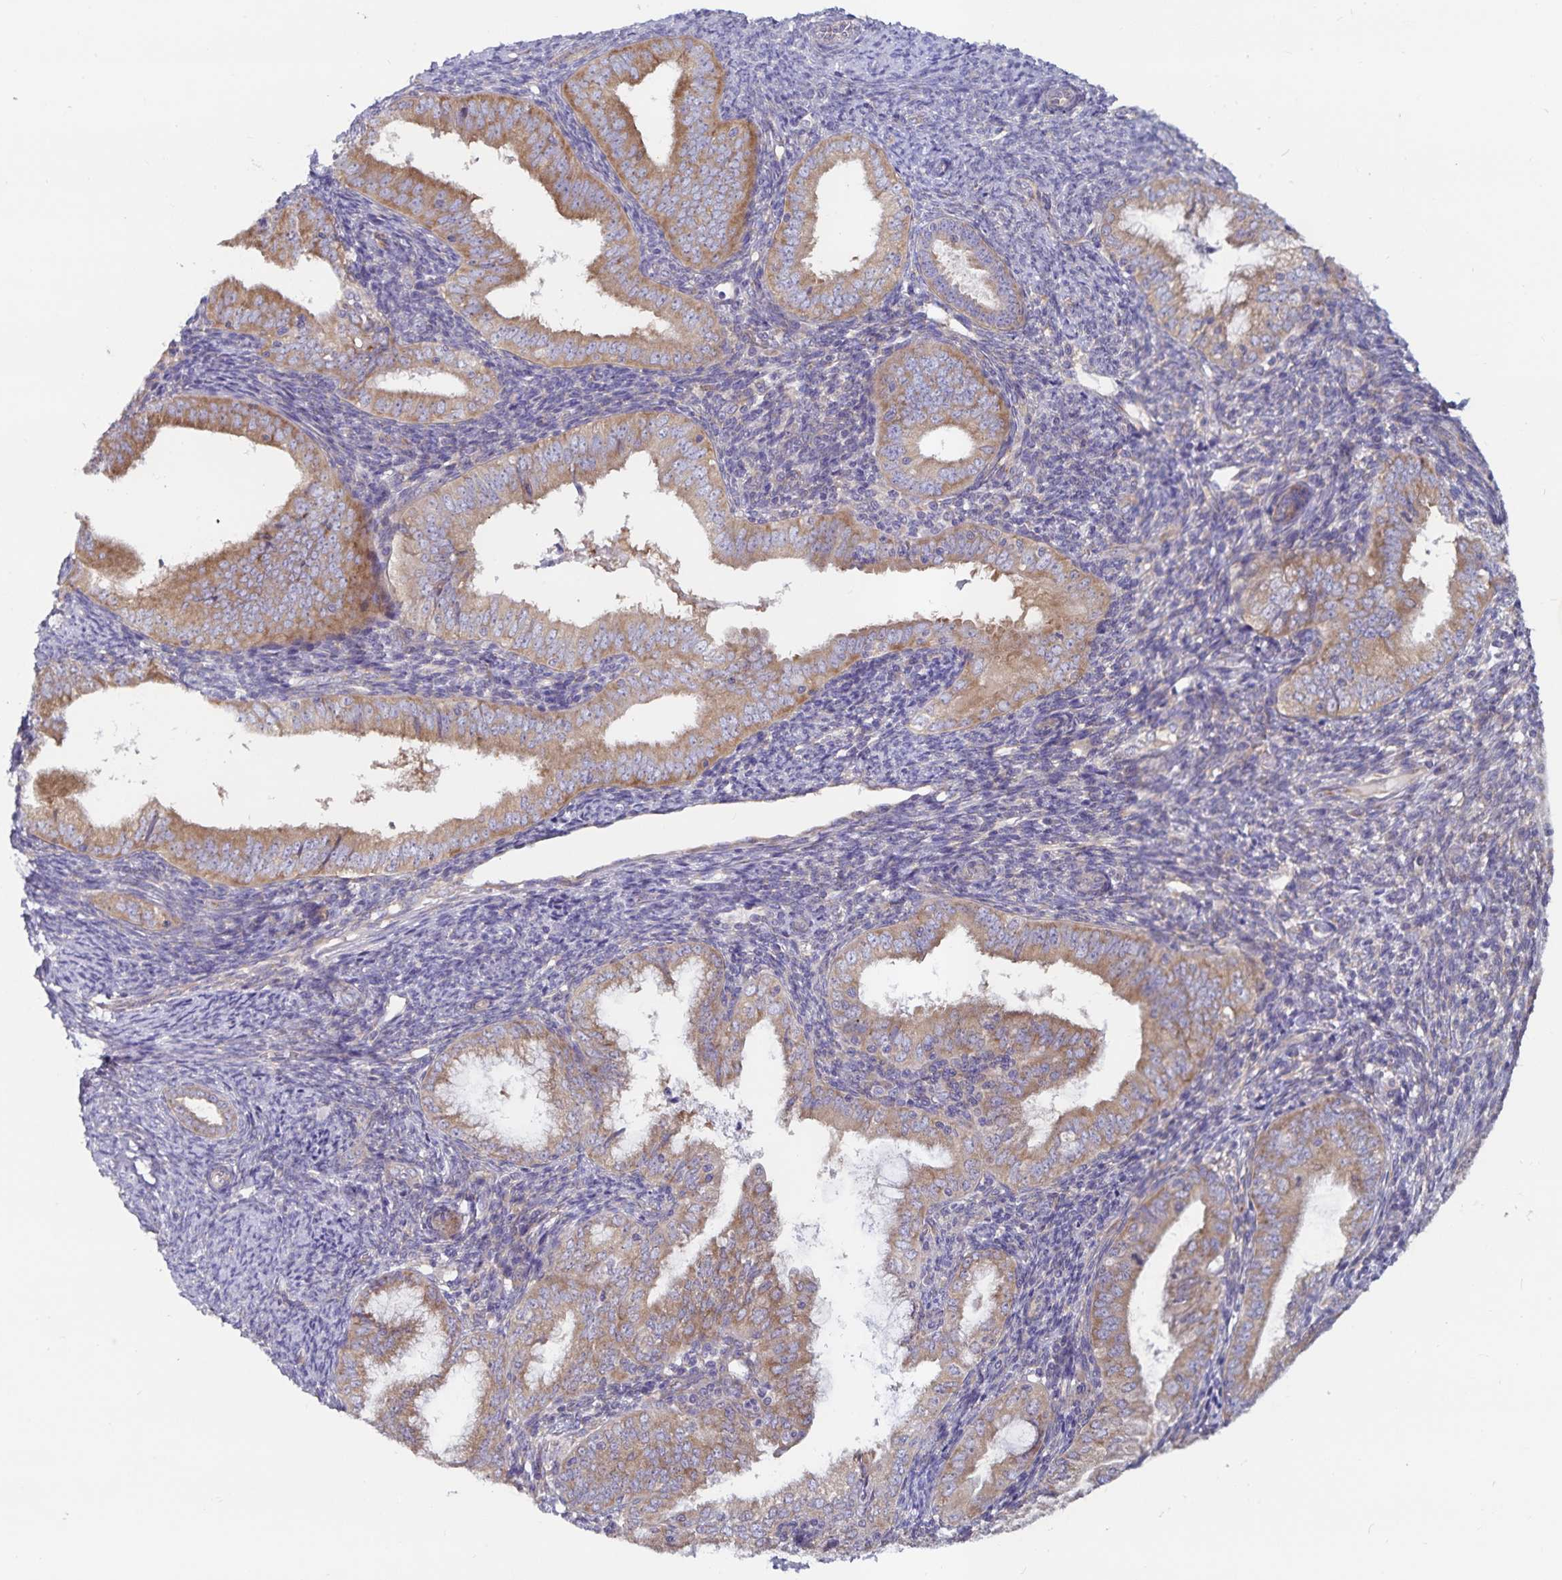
{"staining": {"intensity": "moderate", "quantity": ">75%", "location": "cytoplasmic/membranous"}, "tissue": "endometrial cancer", "cell_type": "Tumor cells", "image_type": "cancer", "snomed": [{"axis": "morphology", "description": "Adenocarcinoma, NOS"}, {"axis": "topography", "description": "Endometrium"}], "caption": "A photomicrograph of endometrial adenocarcinoma stained for a protein demonstrates moderate cytoplasmic/membranous brown staining in tumor cells.", "gene": "FAM120A", "patient": {"sex": "female", "age": 55}}